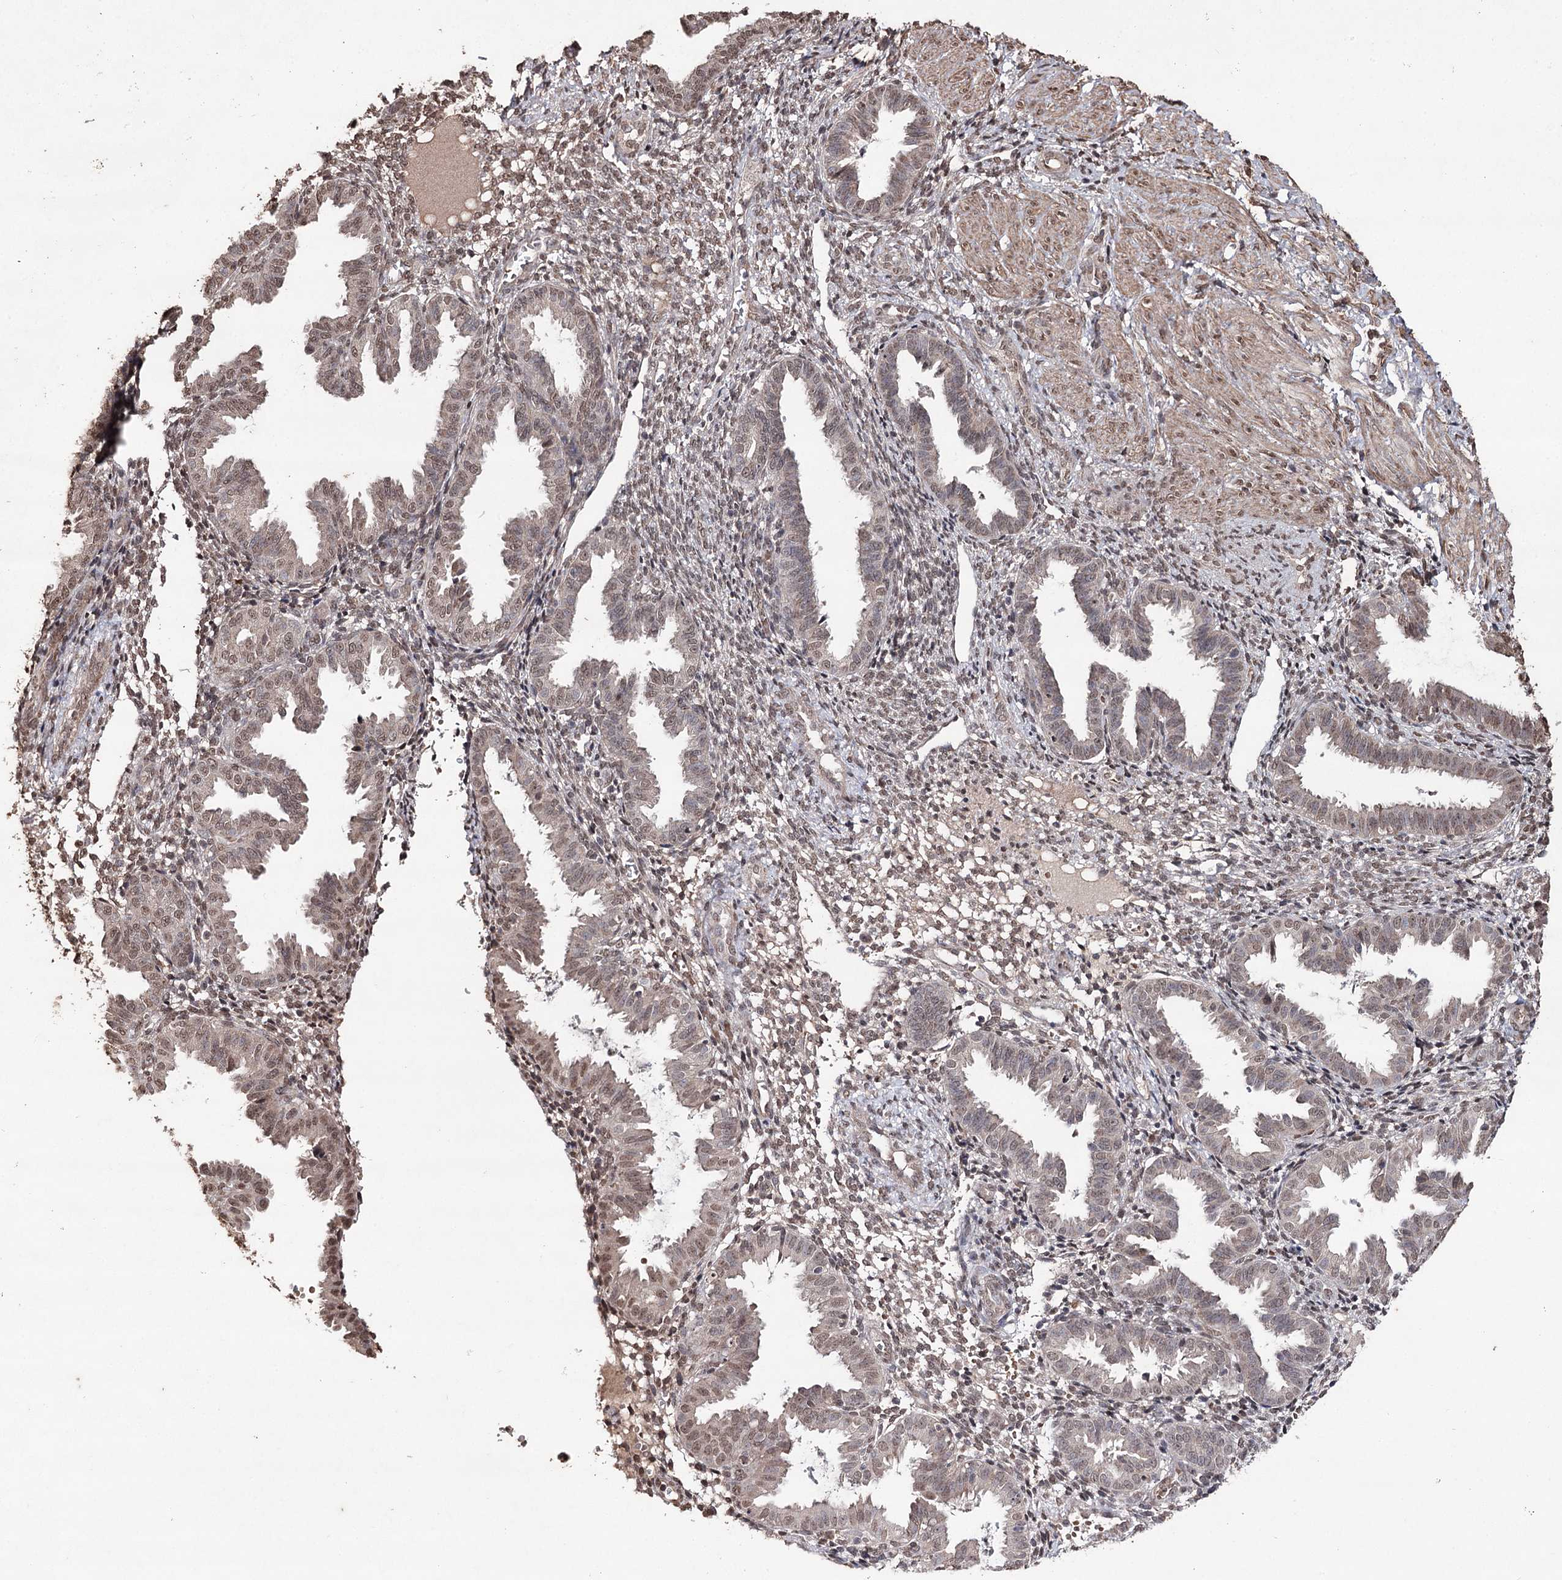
{"staining": {"intensity": "moderate", "quantity": "25%-75%", "location": "nuclear"}, "tissue": "endometrium", "cell_type": "Cells in endometrial stroma", "image_type": "normal", "snomed": [{"axis": "morphology", "description": "Normal tissue, NOS"}, {"axis": "topography", "description": "Endometrium"}], "caption": "Immunohistochemical staining of unremarkable human endometrium demonstrates medium levels of moderate nuclear expression in about 25%-75% of cells in endometrial stroma. (DAB (3,3'-diaminobenzidine) = brown stain, brightfield microscopy at high magnification).", "gene": "ATG14", "patient": {"sex": "female", "age": 33}}